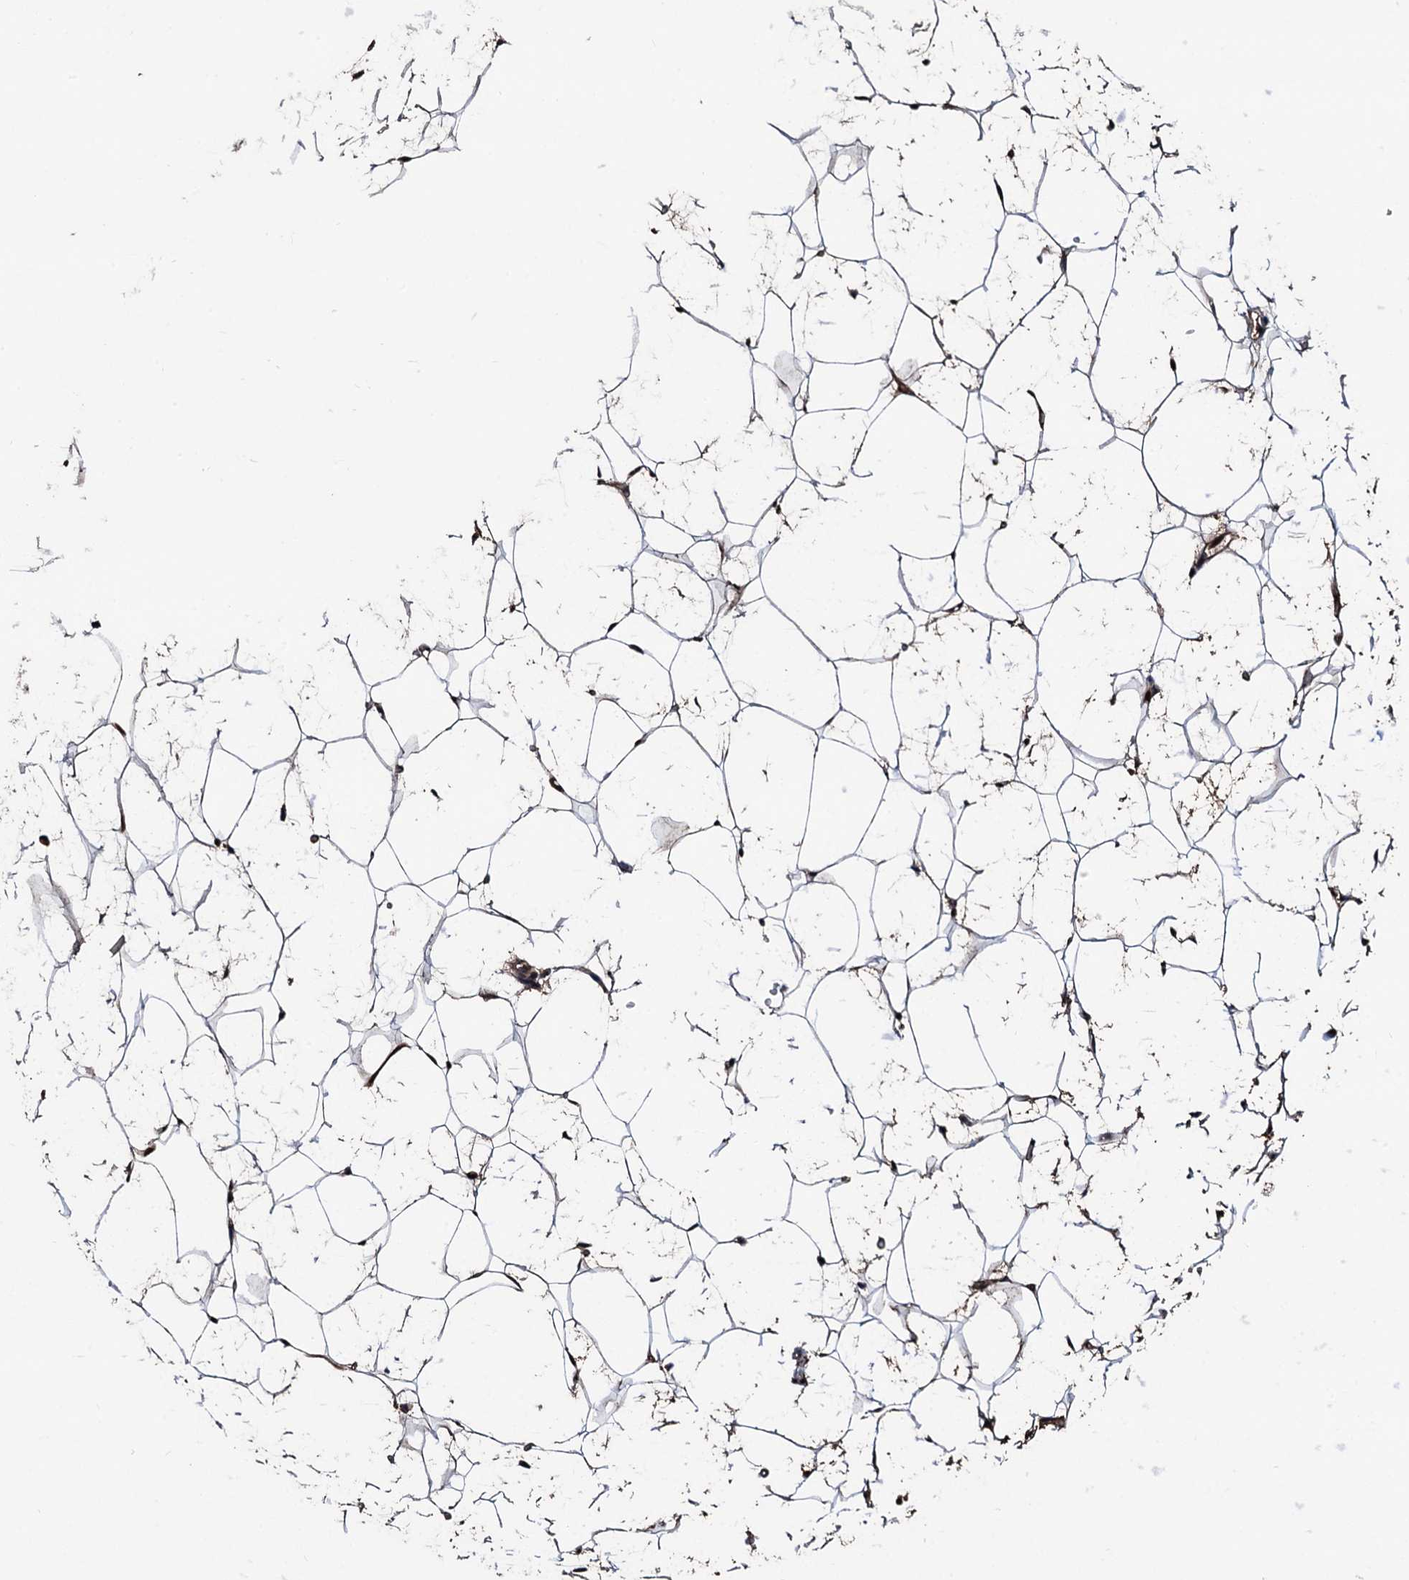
{"staining": {"intensity": "moderate", "quantity": ">75%", "location": "cytoplasmic/membranous,nuclear"}, "tissue": "adipose tissue", "cell_type": "Adipocytes", "image_type": "normal", "snomed": [{"axis": "morphology", "description": "Normal tissue, NOS"}, {"axis": "topography", "description": "Breast"}], "caption": "Protein expression analysis of unremarkable human adipose tissue reveals moderate cytoplasmic/membranous,nuclear positivity in approximately >75% of adipocytes.", "gene": "KIF18A", "patient": {"sex": "female", "age": 26}}